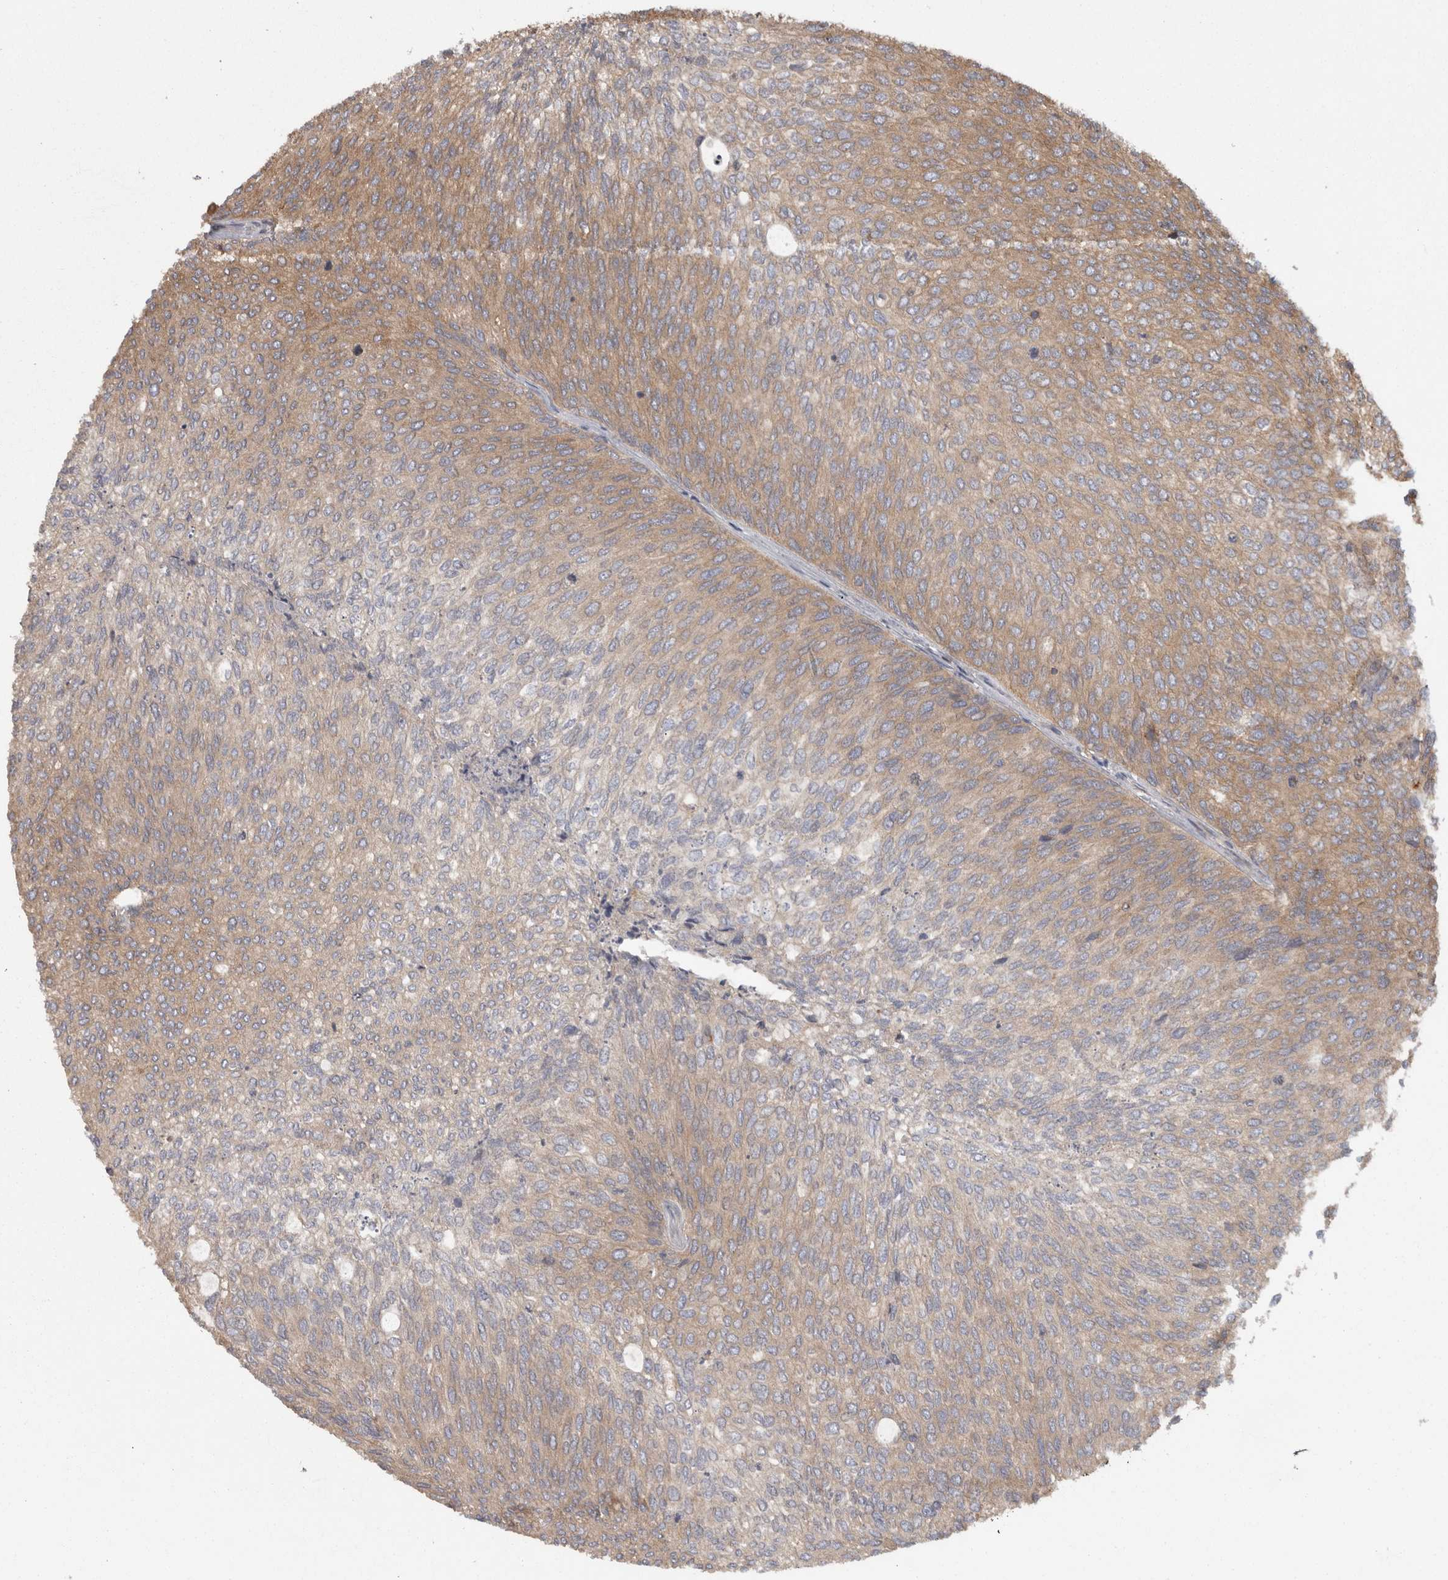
{"staining": {"intensity": "moderate", "quantity": "25%-75%", "location": "cytoplasmic/membranous"}, "tissue": "urothelial cancer", "cell_type": "Tumor cells", "image_type": "cancer", "snomed": [{"axis": "morphology", "description": "Urothelial carcinoma, Low grade"}, {"axis": "topography", "description": "Urinary bladder"}], "caption": "Tumor cells demonstrate medium levels of moderate cytoplasmic/membranous staining in approximately 25%-75% of cells in low-grade urothelial carcinoma.", "gene": "SMCR8", "patient": {"sex": "female", "age": 79}}